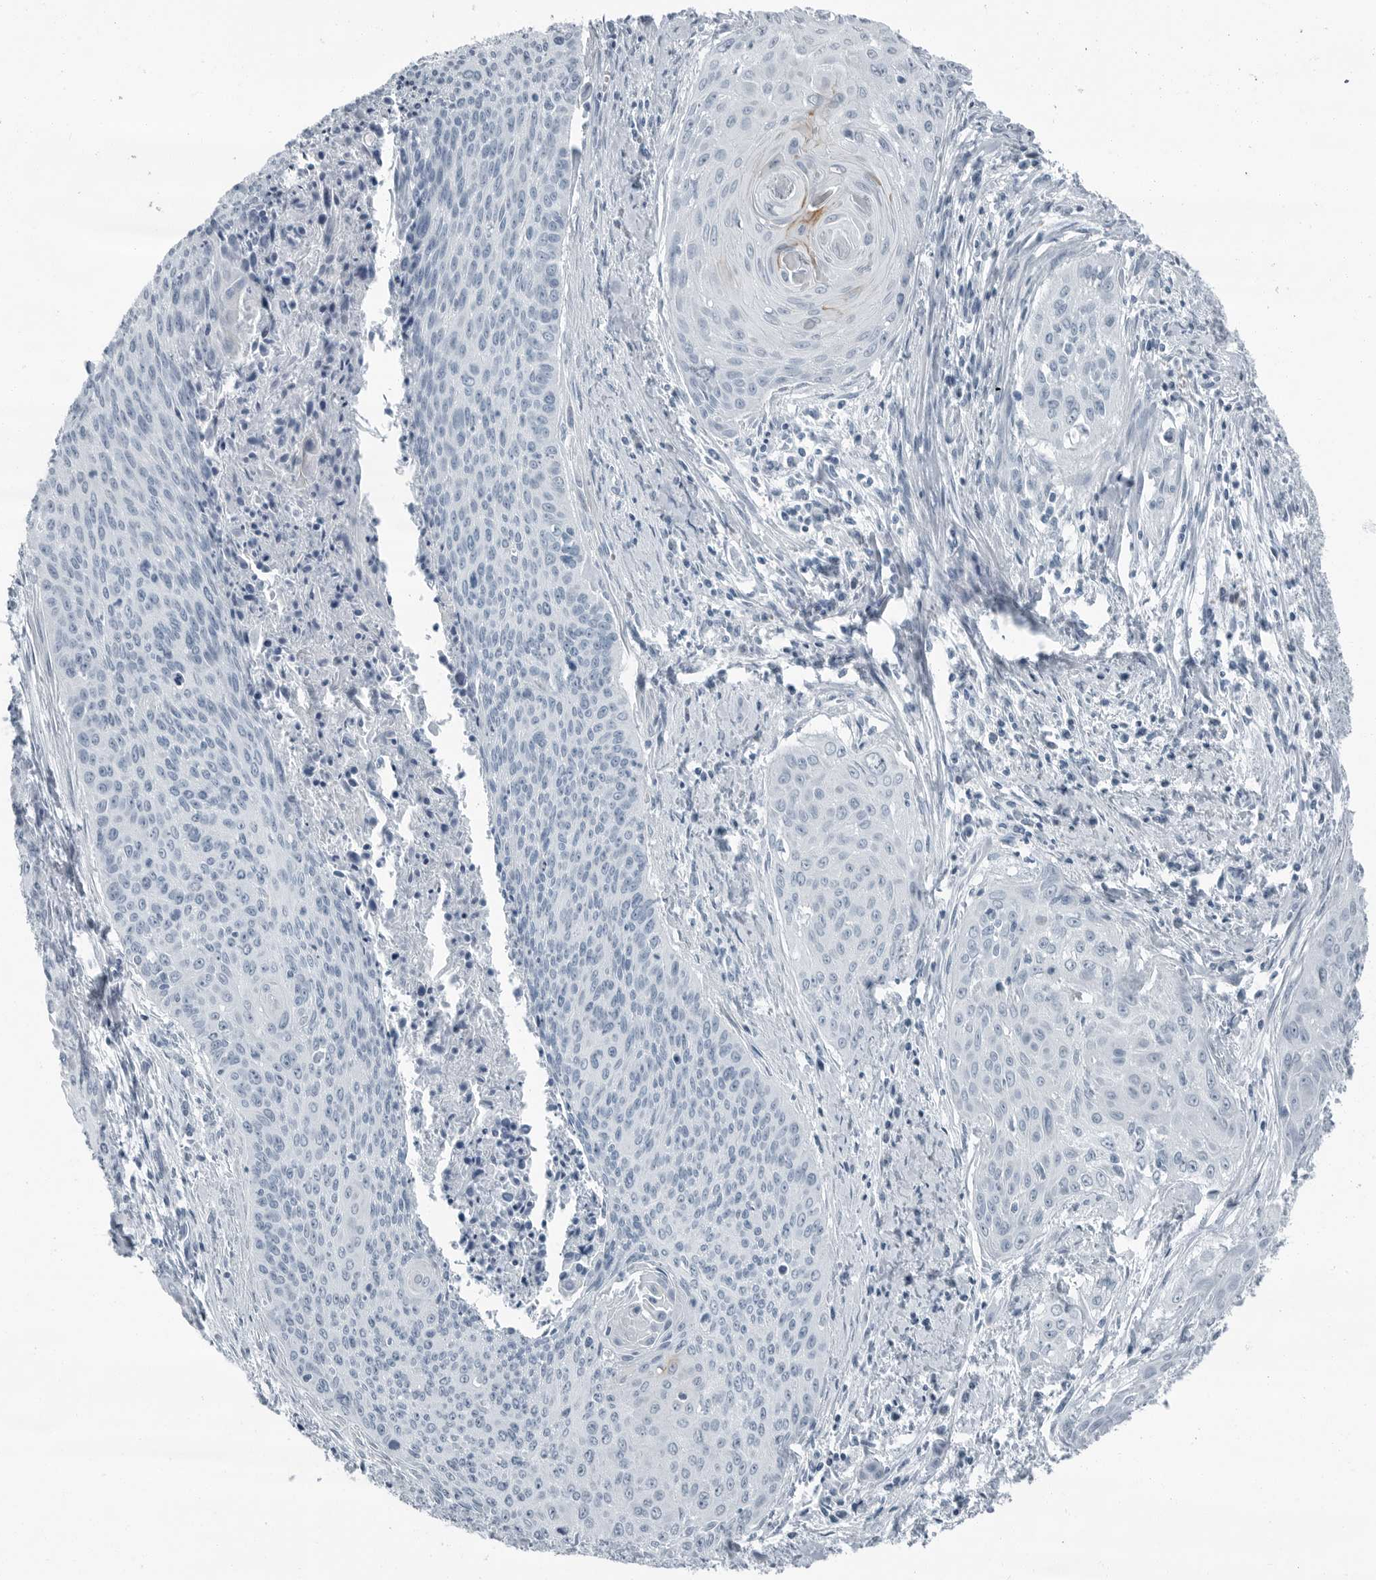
{"staining": {"intensity": "negative", "quantity": "none", "location": "none"}, "tissue": "cervical cancer", "cell_type": "Tumor cells", "image_type": "cancer", "snomed": [{"axis": "morphology", "description": "Squamous cell carcinoma, NOS"}, {"axis": "topography", "description": "Cervix"}], "caption": "This is an immunohistochemistry (IHC) histopathology image of cervical cancer (squamous cell carcinoma). There is no staining in tumor cells.", "gene": "FABP6", "patient": {"sex": "female", "age": 55}}